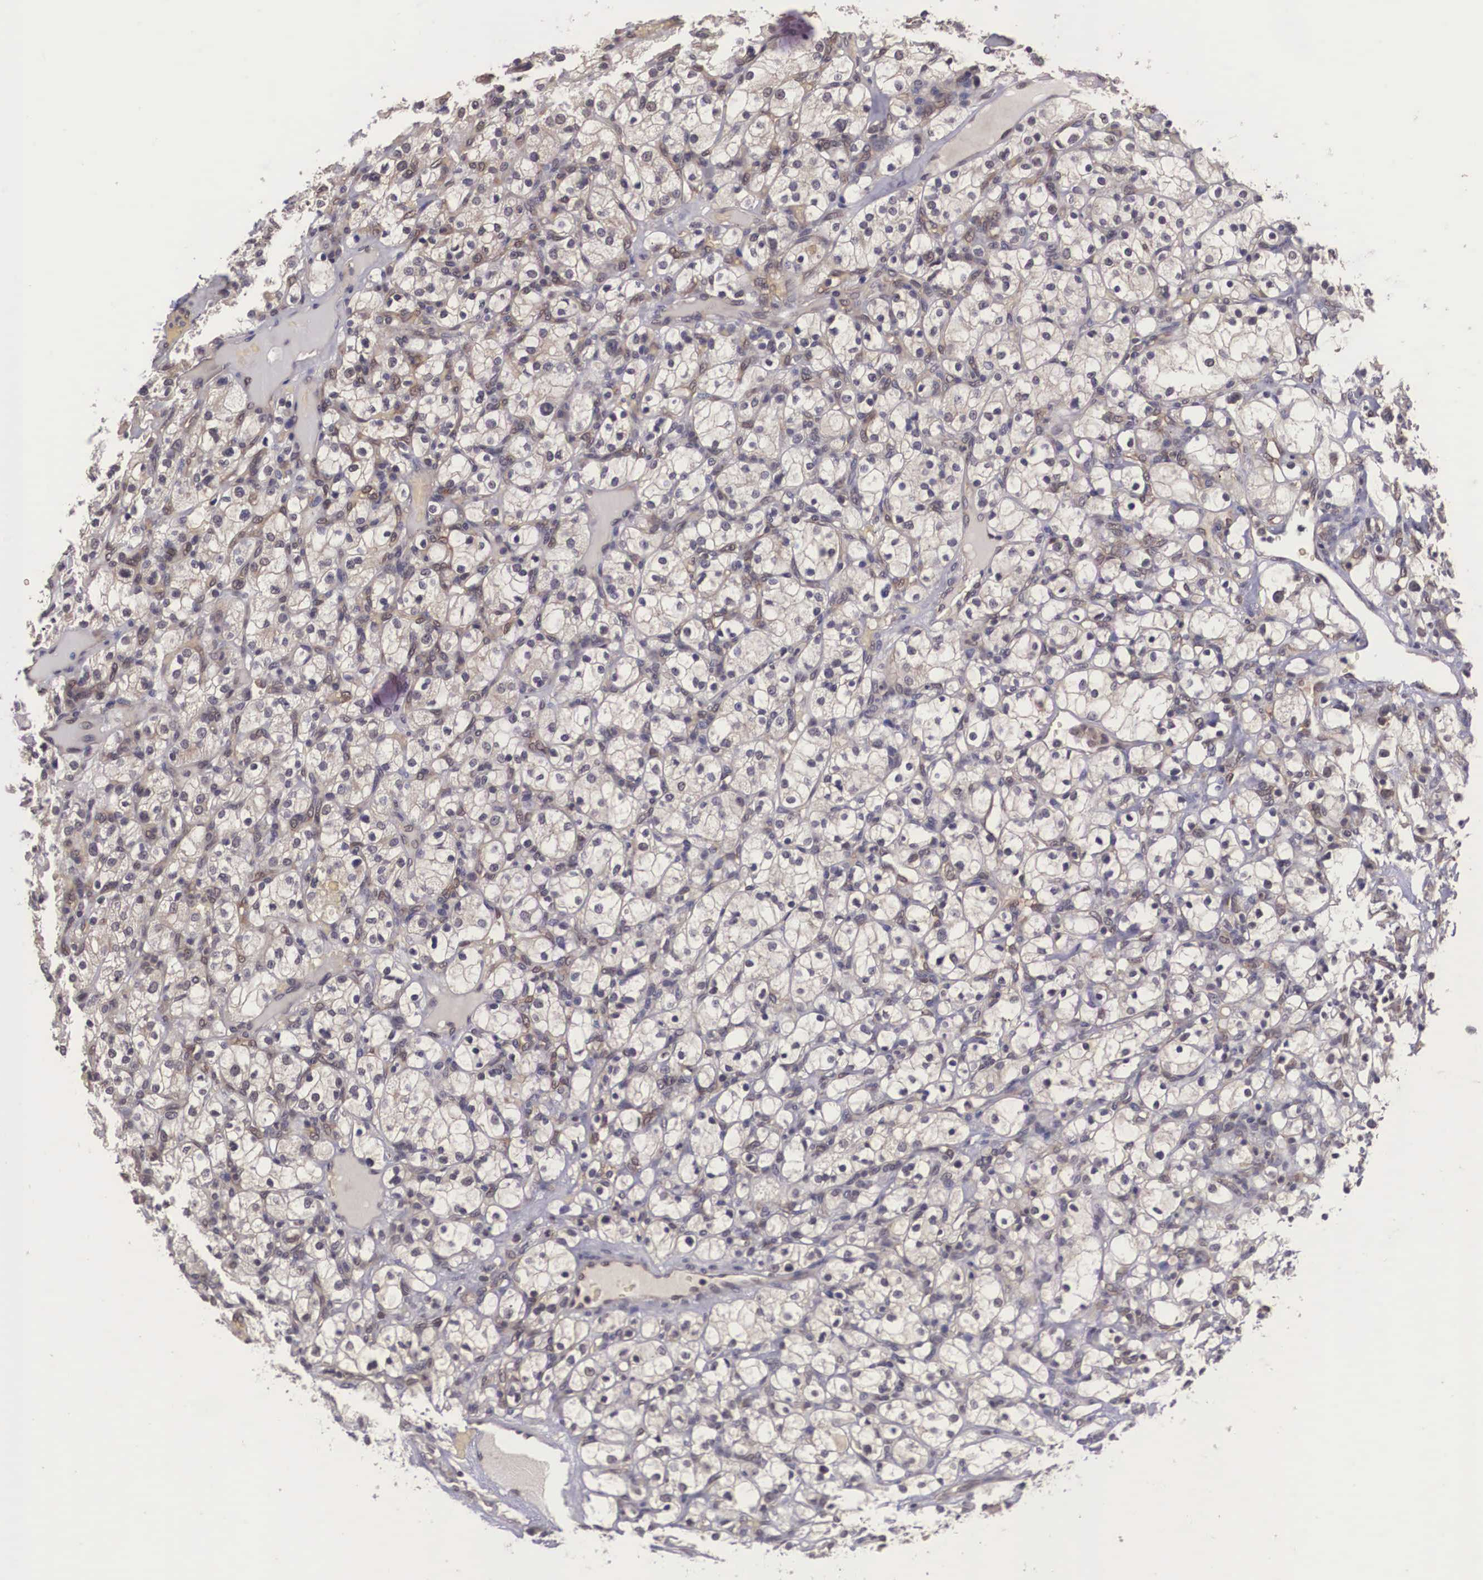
{"staining": {"intensity": "weak", "quantity": ">75%", "location": "cytoplasmic/membranous"}, "tissue": "renal cancer", "cell_type": "Tumor cells", "image_type": "cancer", "snomed": [{"axis": "morphology", "description": "Adenocarcinoma, NOS"}, {"axis": "topography", "description": "Kidney"}], "caption": "Adenocarcinoma (renal) tissue reveals weak cytoplasmic/membranous staining in approximately >75% of tumor cells, visualized by immunohistochemistry.", "gene": "VASH1", "patient": {"sex": "female", "age": 83}}